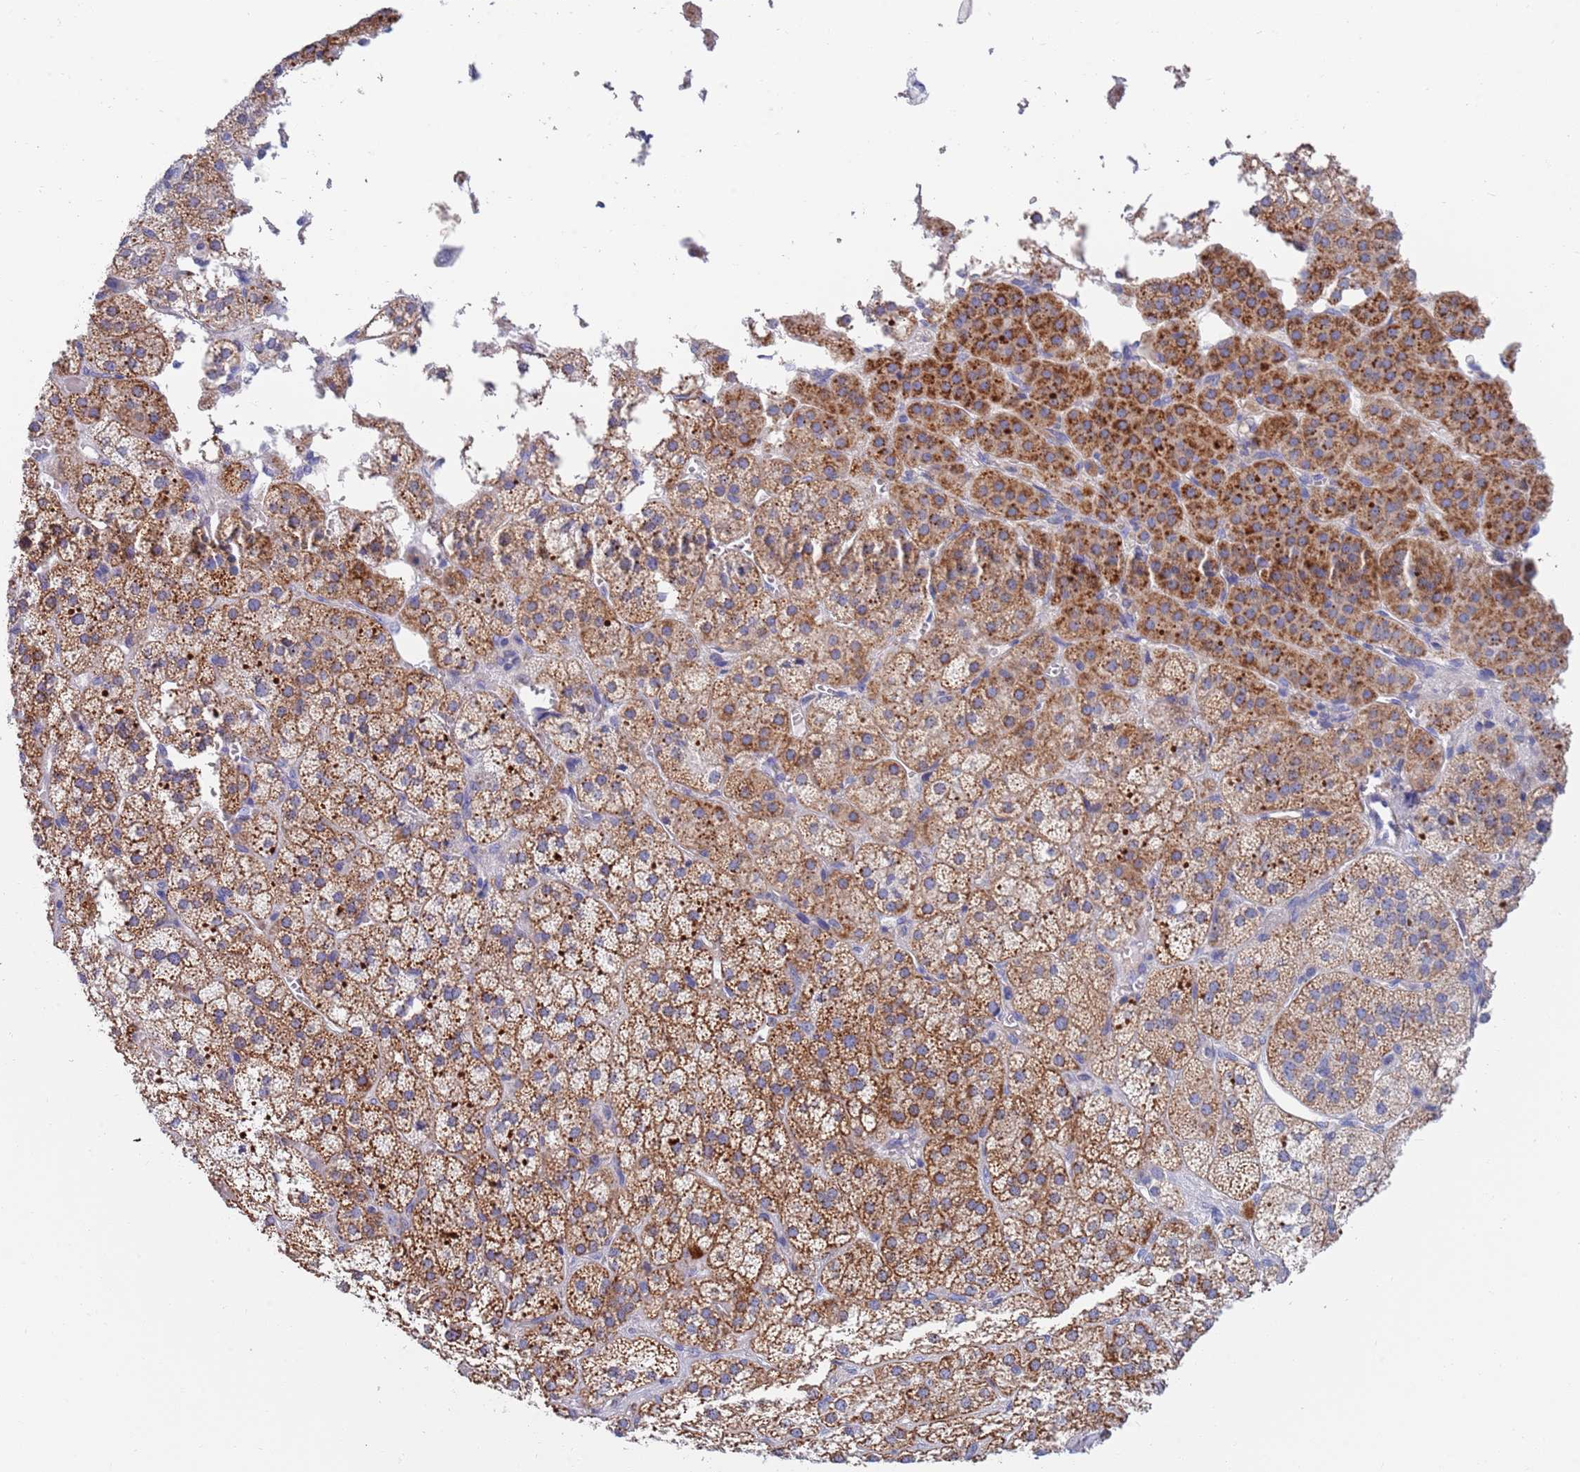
{"staining": {"intensity": "strong", "quantity": "25%-75%", "location": "cytoplasmic/membranous"}, "tissue": "adrenal gland", "cell_type": "Glandular cells", "image_type": "normal", "snomed": [{"axis": "morphology", "description": "Normal tissue, NOS"}, {"axis": "topography", "description": "Adrenal gland"}], "caption": "Immunohistochemical staining of benign human adrenal gland exhibits 25%-75% levels of strong cytoplasmic/membranous protein staining in approximately 25%-75% of glandular cells. (IHC, brightfield microscopy, high magnification).", "gene": "EMC8", "patient": {"sex": "female", "age": 70}}